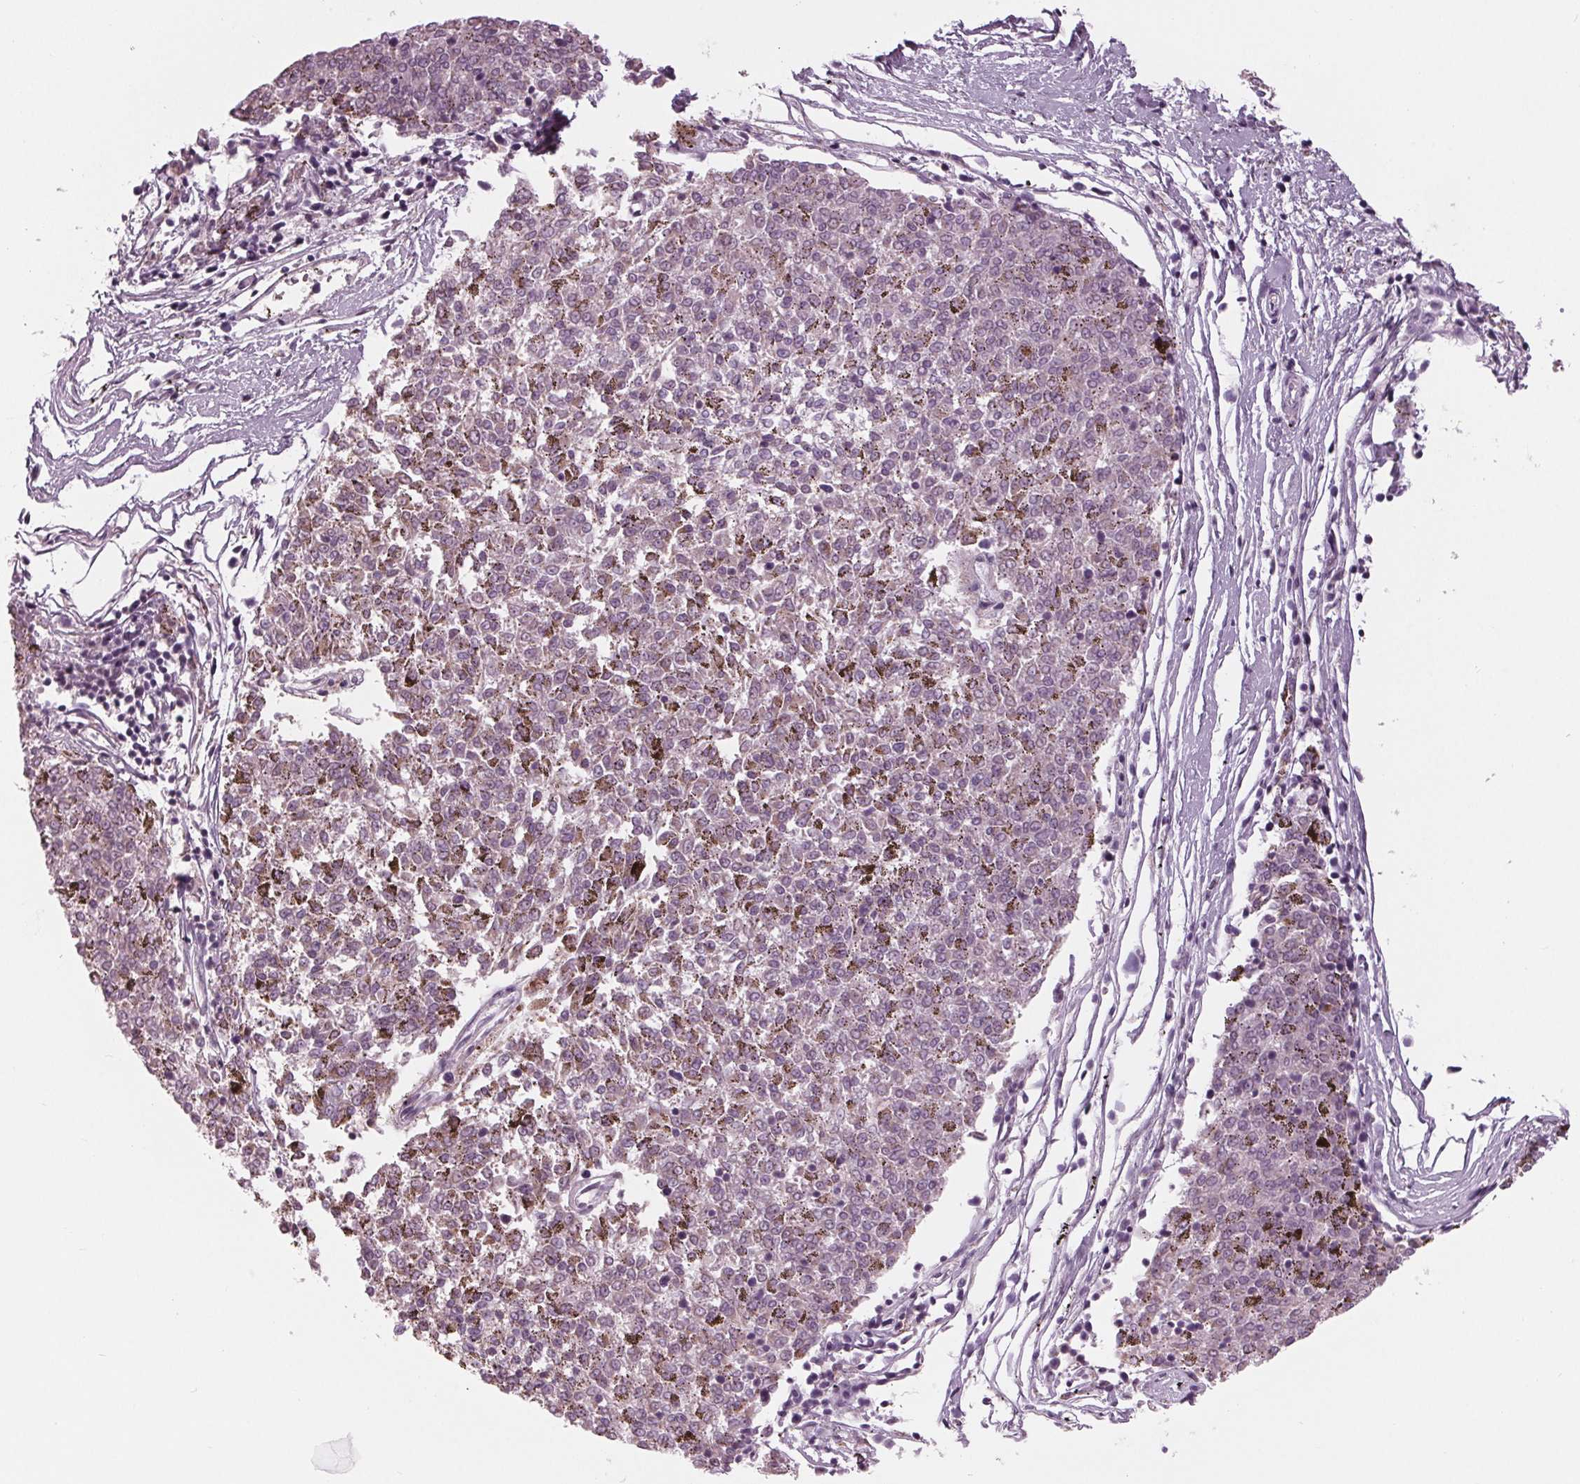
{"staining": {"intensity": "negative", "quantity": "none", "location": "none"}, "tissue": "melanoma", "cell_type": "Tumor cells", "image_type": "cancer", "snomed": [{"axis": "morphology", "description": "Malignant melanoma, NOS"}, {"axis": "topography", "description": "Skin"}], "caption": "There is no significant positivity in tumor cells of malignant melanoma.", "gene": "SAMD4A", "patient": {"sex": "female", "age": 72}}